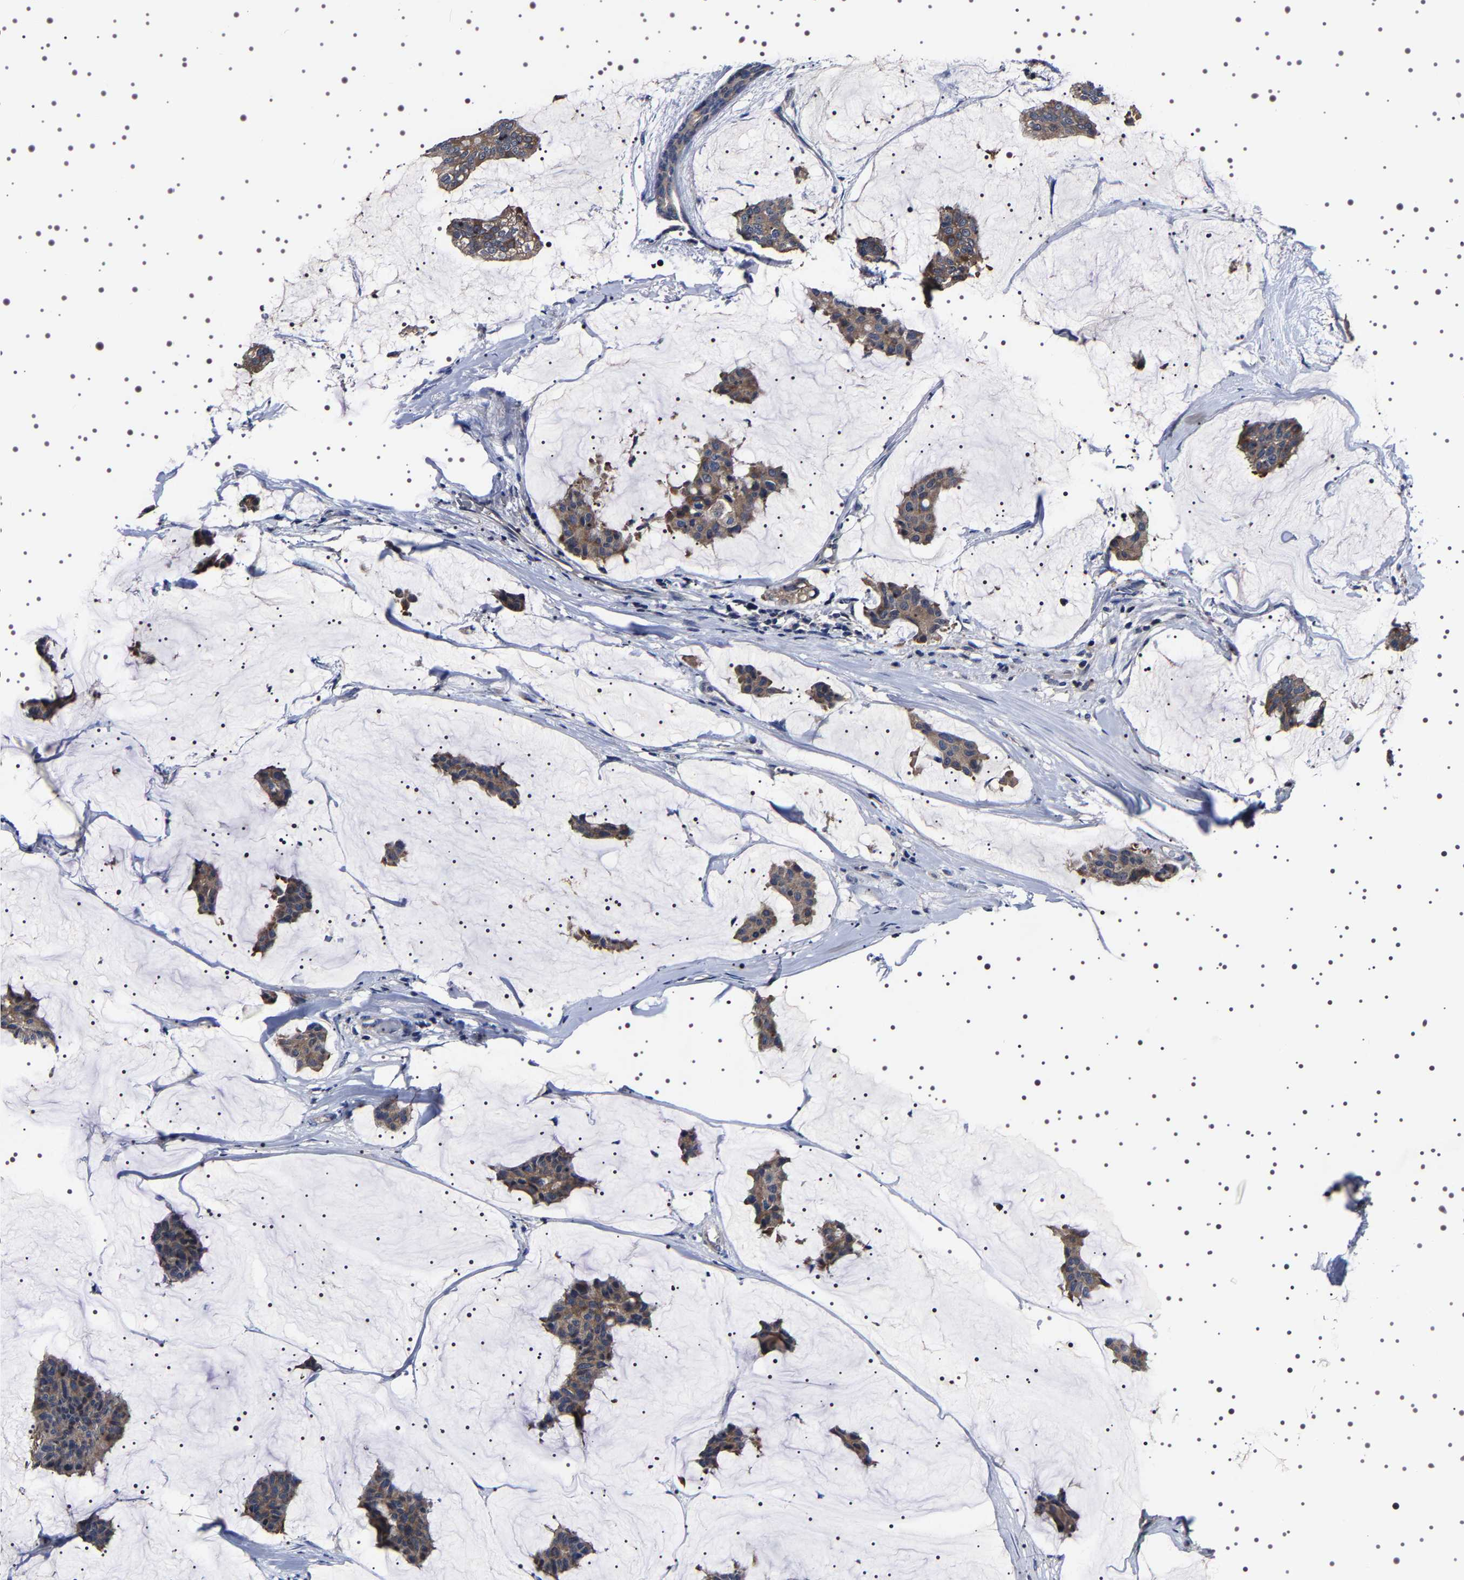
{"staining": {"intensity": "weak", "quantity": ">75%", "location": "cytoplasmic/membranous"}, "tissue": "breast cancer", "cell_type": "Tumor cells", "image_type": "cancer", "snomed": [{"axis": "morphology", "description": "Duct carcinoma"}, {"axis": "topography", "description": "Breast"}], "caption": "IHC (DAB) staining of breast cancer (infiltrating ductal carcinoma) demonstrates weak cytoplasmic/membranous protein staining in approximately >75% of tumor cells.", "gene": "TARBP1", "patient": {"sex": "female", "age": 93}}